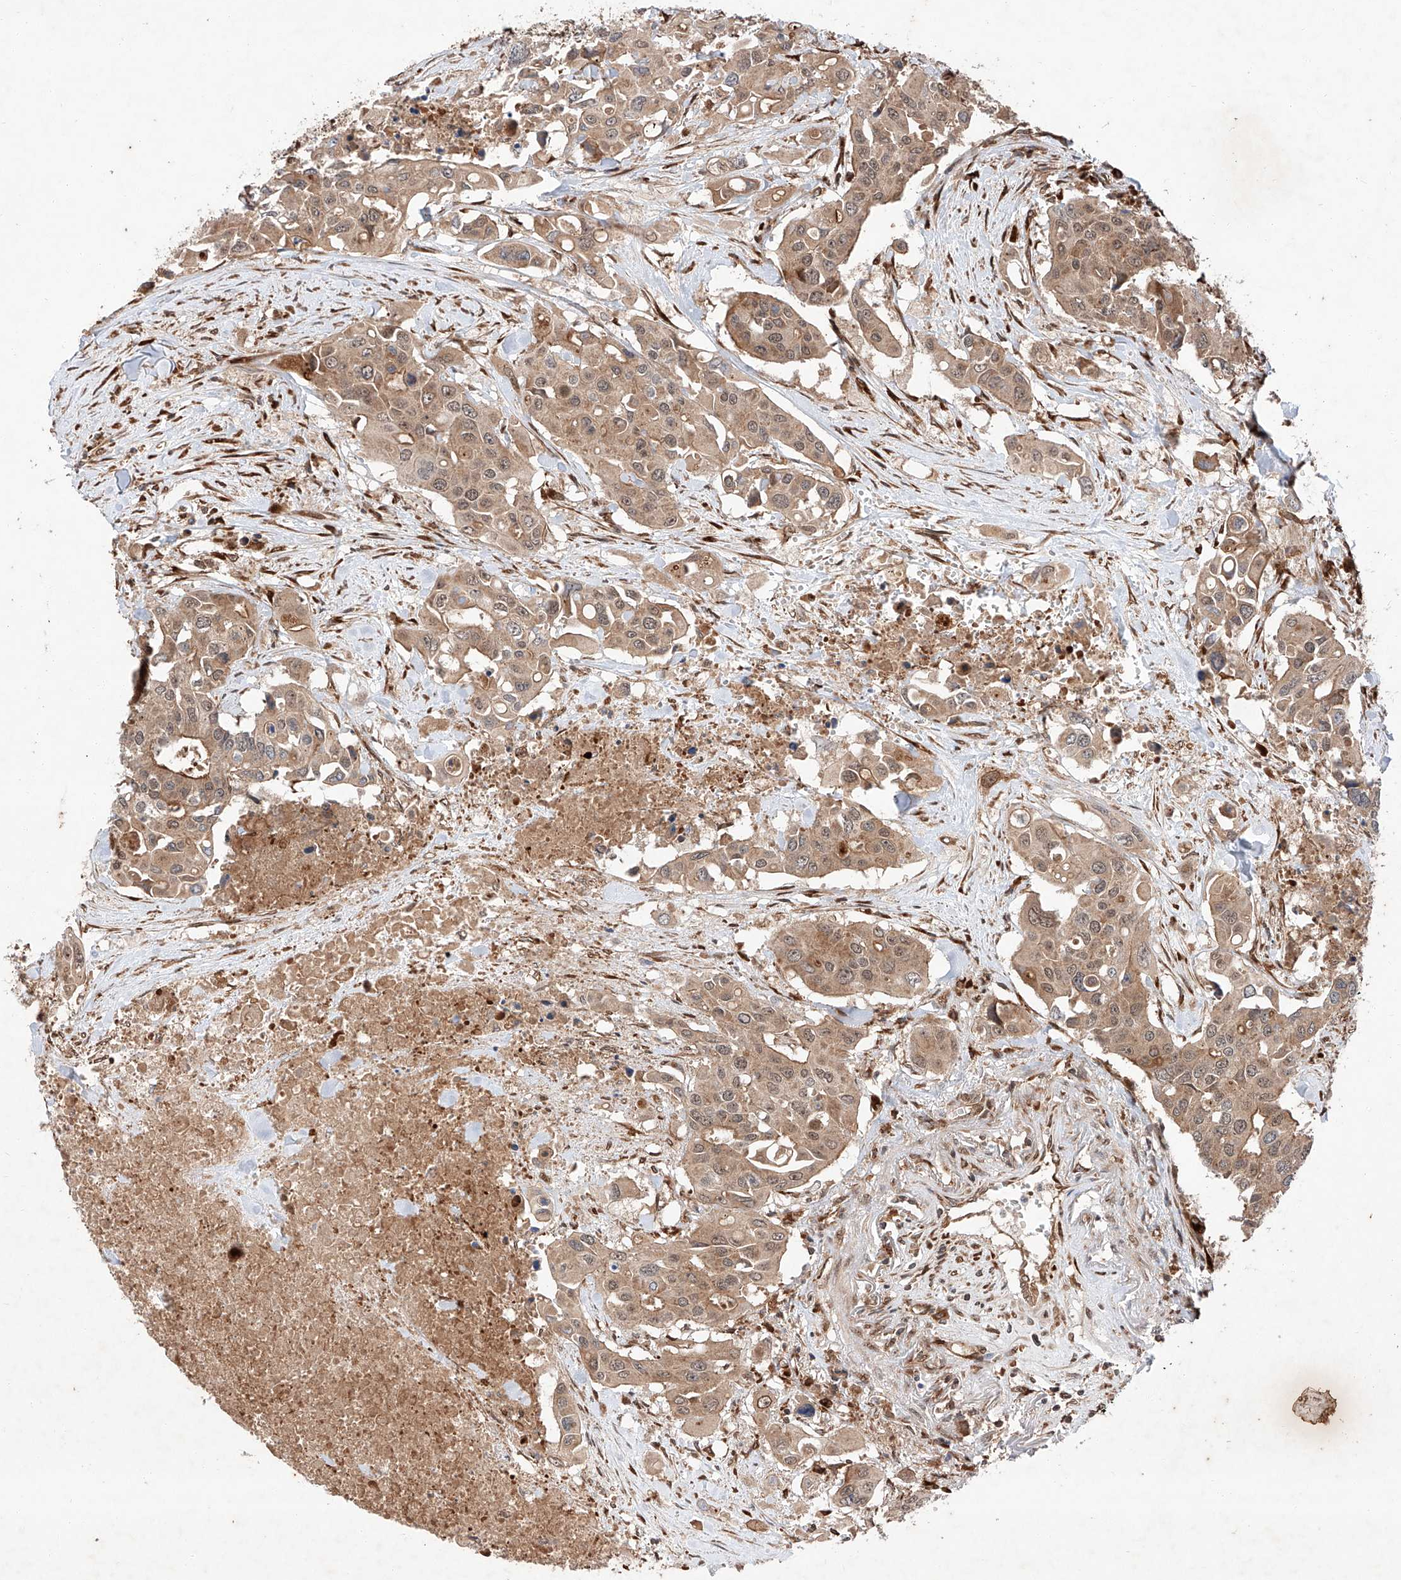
{"staining": {"intensity": "moderate", "quantity": ">75%", "location": "cytoplasmic/membranous,nuclear"}, "tissue": "colorectal cancer", "cell_type": "Tumor cells", "image_type": "cancer", "snomed": [{"axis": "morphology", "description": "Adenocarcinoma, NOS"}, {"axis": "topography", "description": "Colon"}], "caption": "The immunohistochemical stain shows moderate cytoplasmic/membranous and nuclear positivity in tumor cells of adenocarcinoma (colorectal) tissue. The staining was performed using DAB to visualize the protein expression in brown, while the nuclei were stained in blue with hematoxylin (Magnification: 20x).", "gene": "ZFP28", "patient": {"sex": "male", "age": 77}}